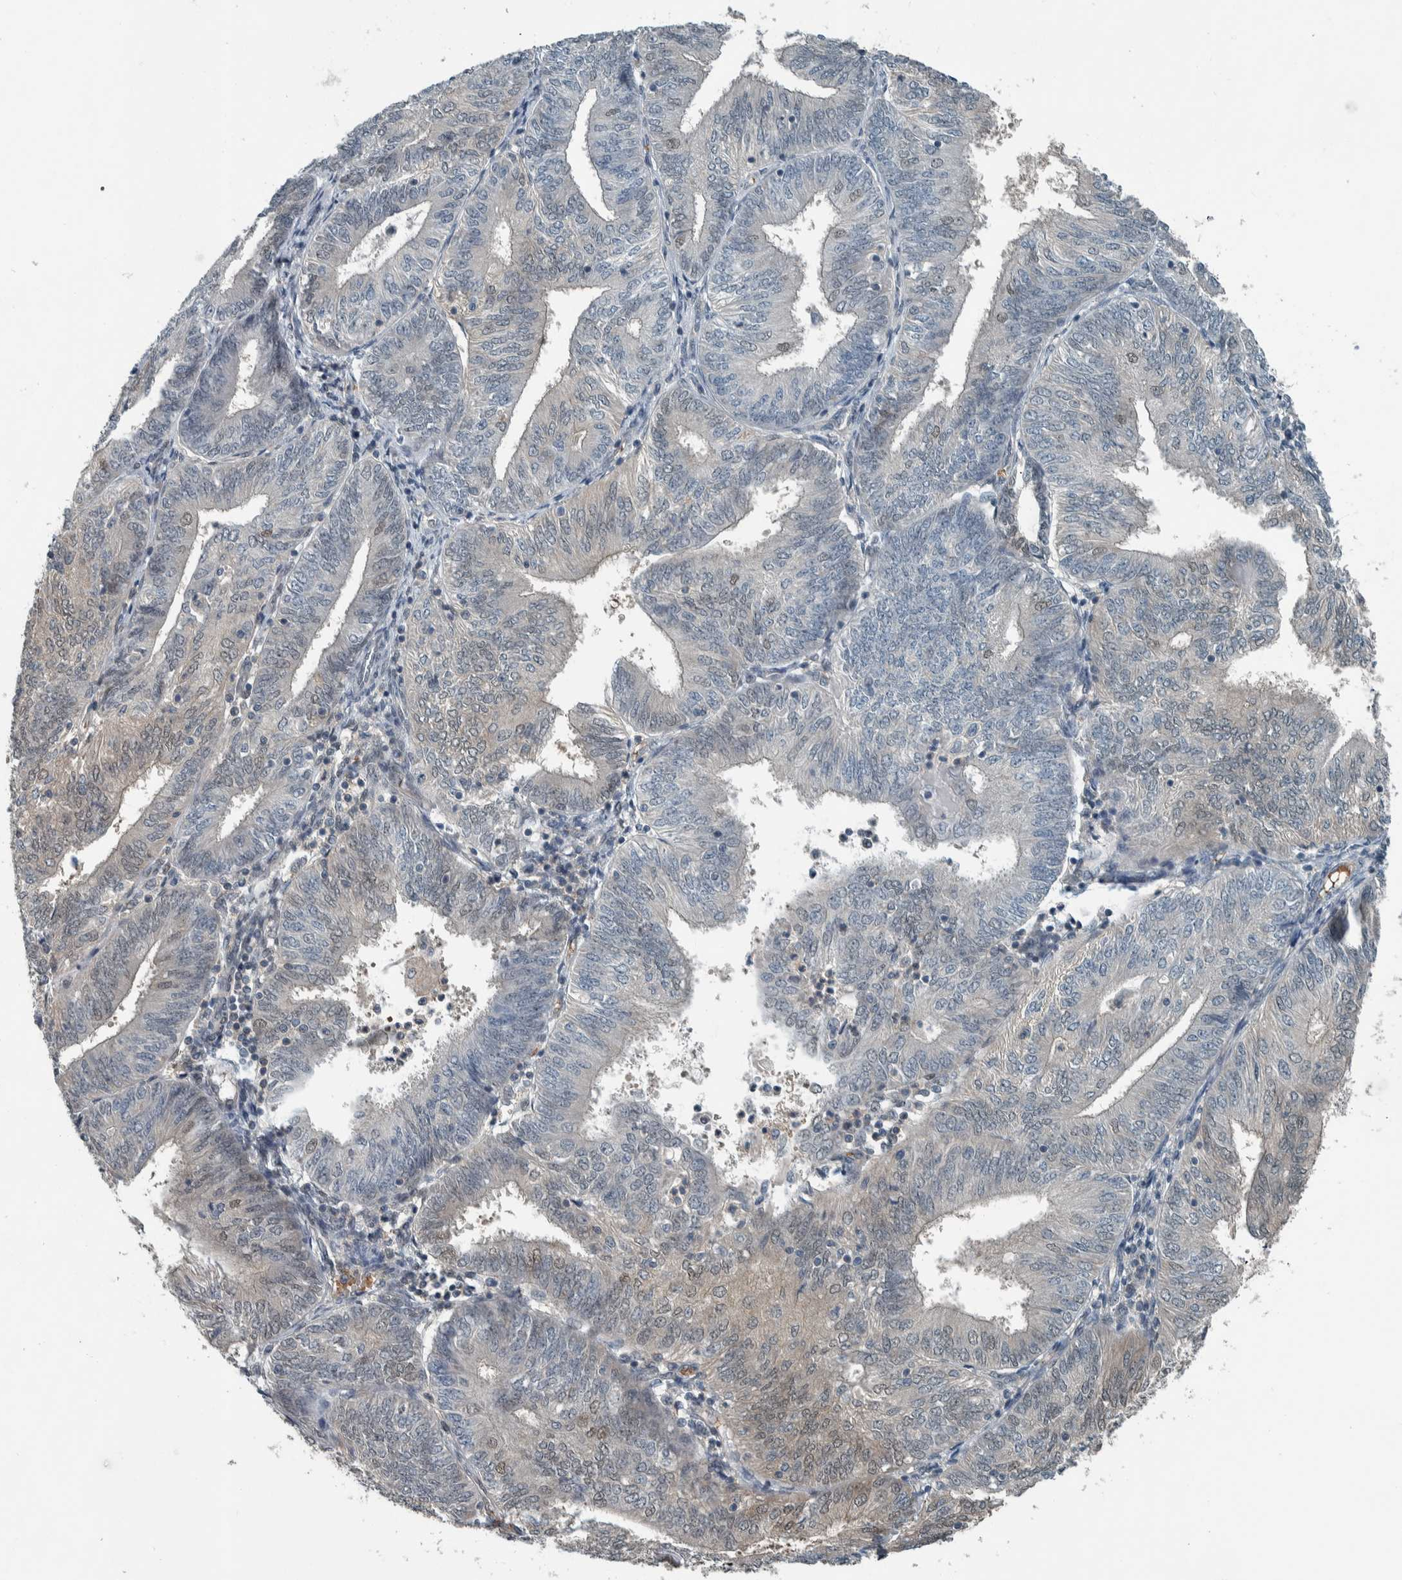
{"staining": {"intensity": "weak", "quantity": "<25%", "location": "cytoplasmic/membranous,nuclear"}, "tissue": "endometrial cancer", "cell_type": "Tumor cells", "image_type": "cancer", "snomed": [{"axis": "morphology", "description": "Adenocarcinoma, NOS"}, {"axis": "topography", "description": "Endometrium"}], "caption": "Photomicrograph shows no significant protein positivity in tumor cells of adenocarcinoma (endometrial).", "gene": "ALAD", "patient": {"sex": "female", "age": 58}}